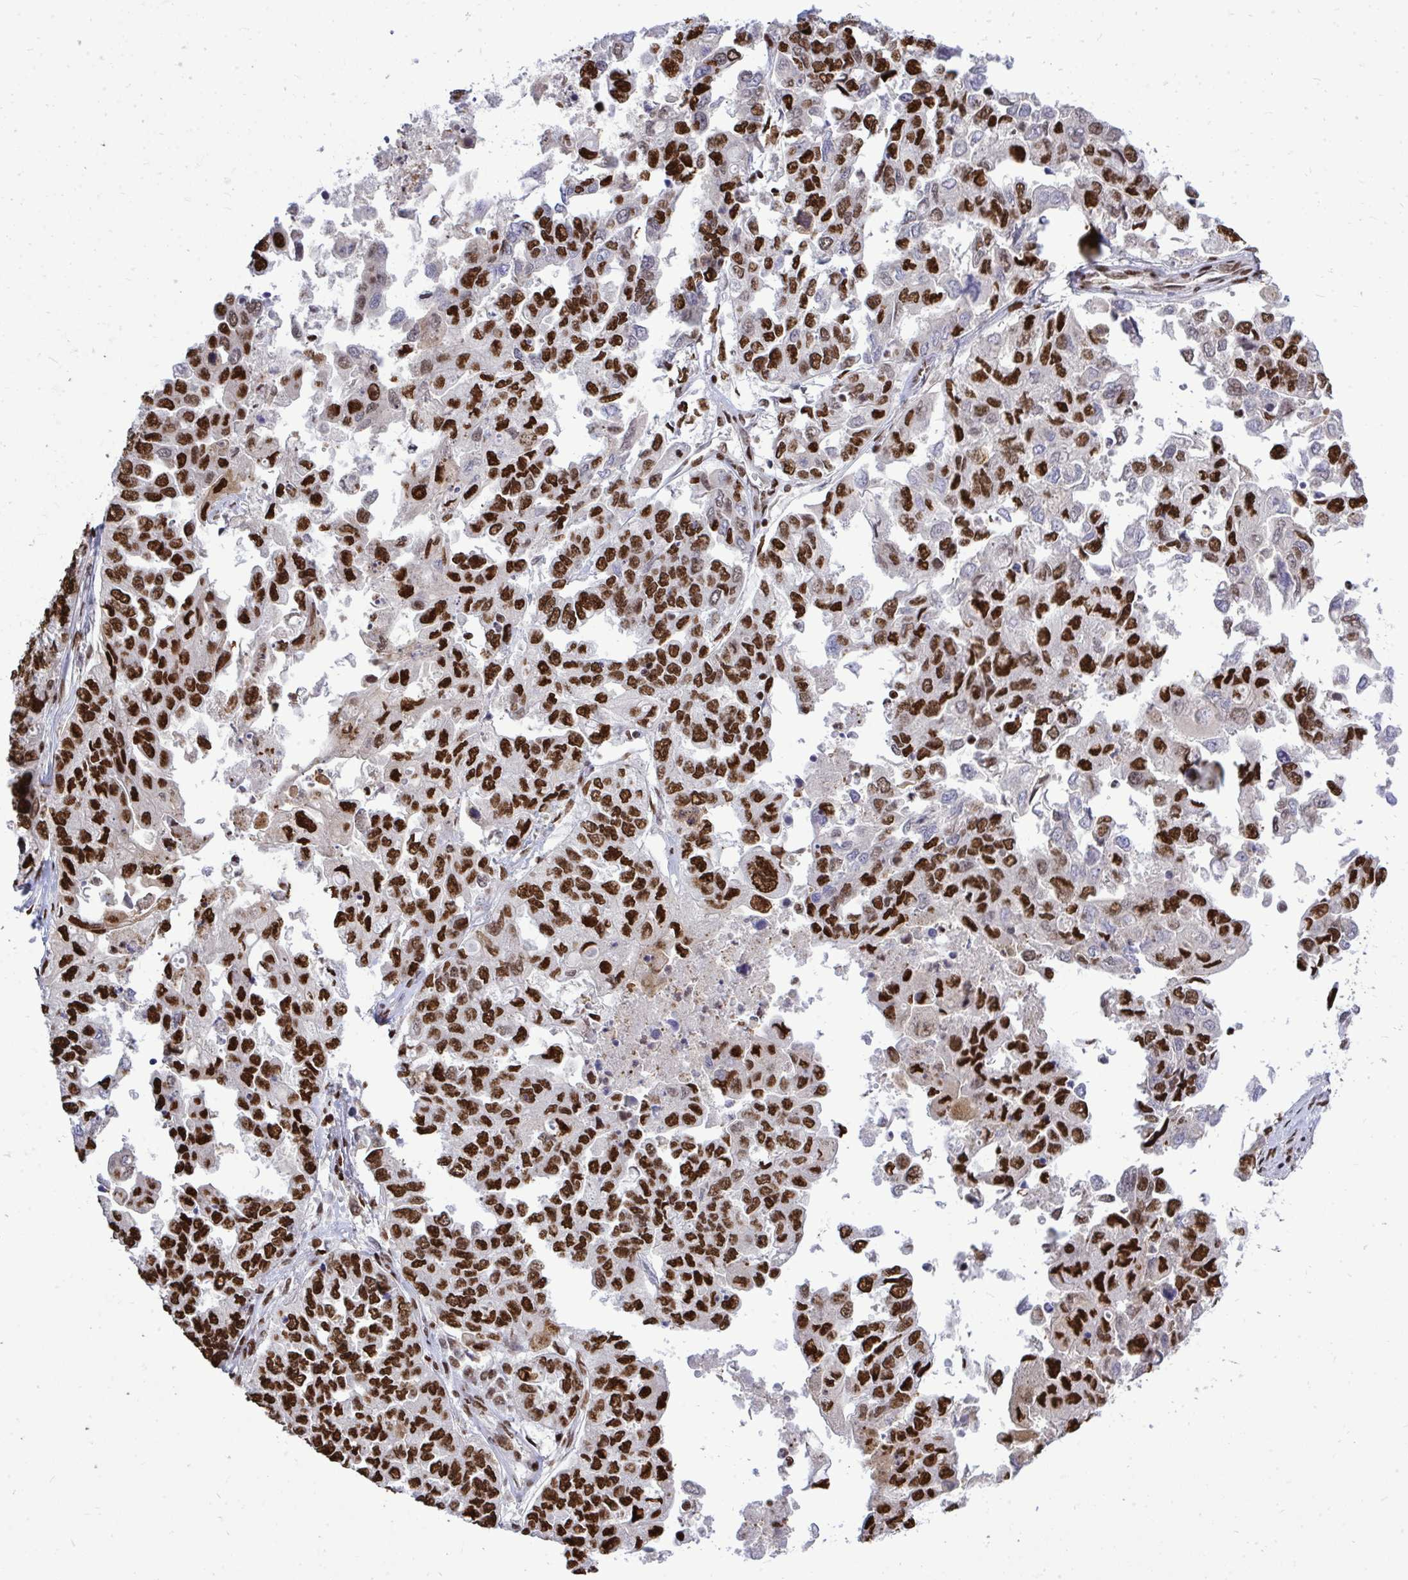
{"staining": {"intensity": "strong", "quantity": ">75%", "location": "nuclear"}, "tissue": "ovarian cancer", "cell_type": "Tumor cells", "image_type": "cancer", "snomed": [{"axis": "morphology", "description": "Cystadenocarcinoma, serous, NOS"}, {"axis": "topography", "description": "Ovary"}], "caption": "Brown immunohistochemical staining in human serous cystadenocarcinoma (ovarian) demonstrates strong nuclear staining in about >75% of tumor cells.", "gene": "TBL1Y", "patient": {"sex": "female", "age": 53}}